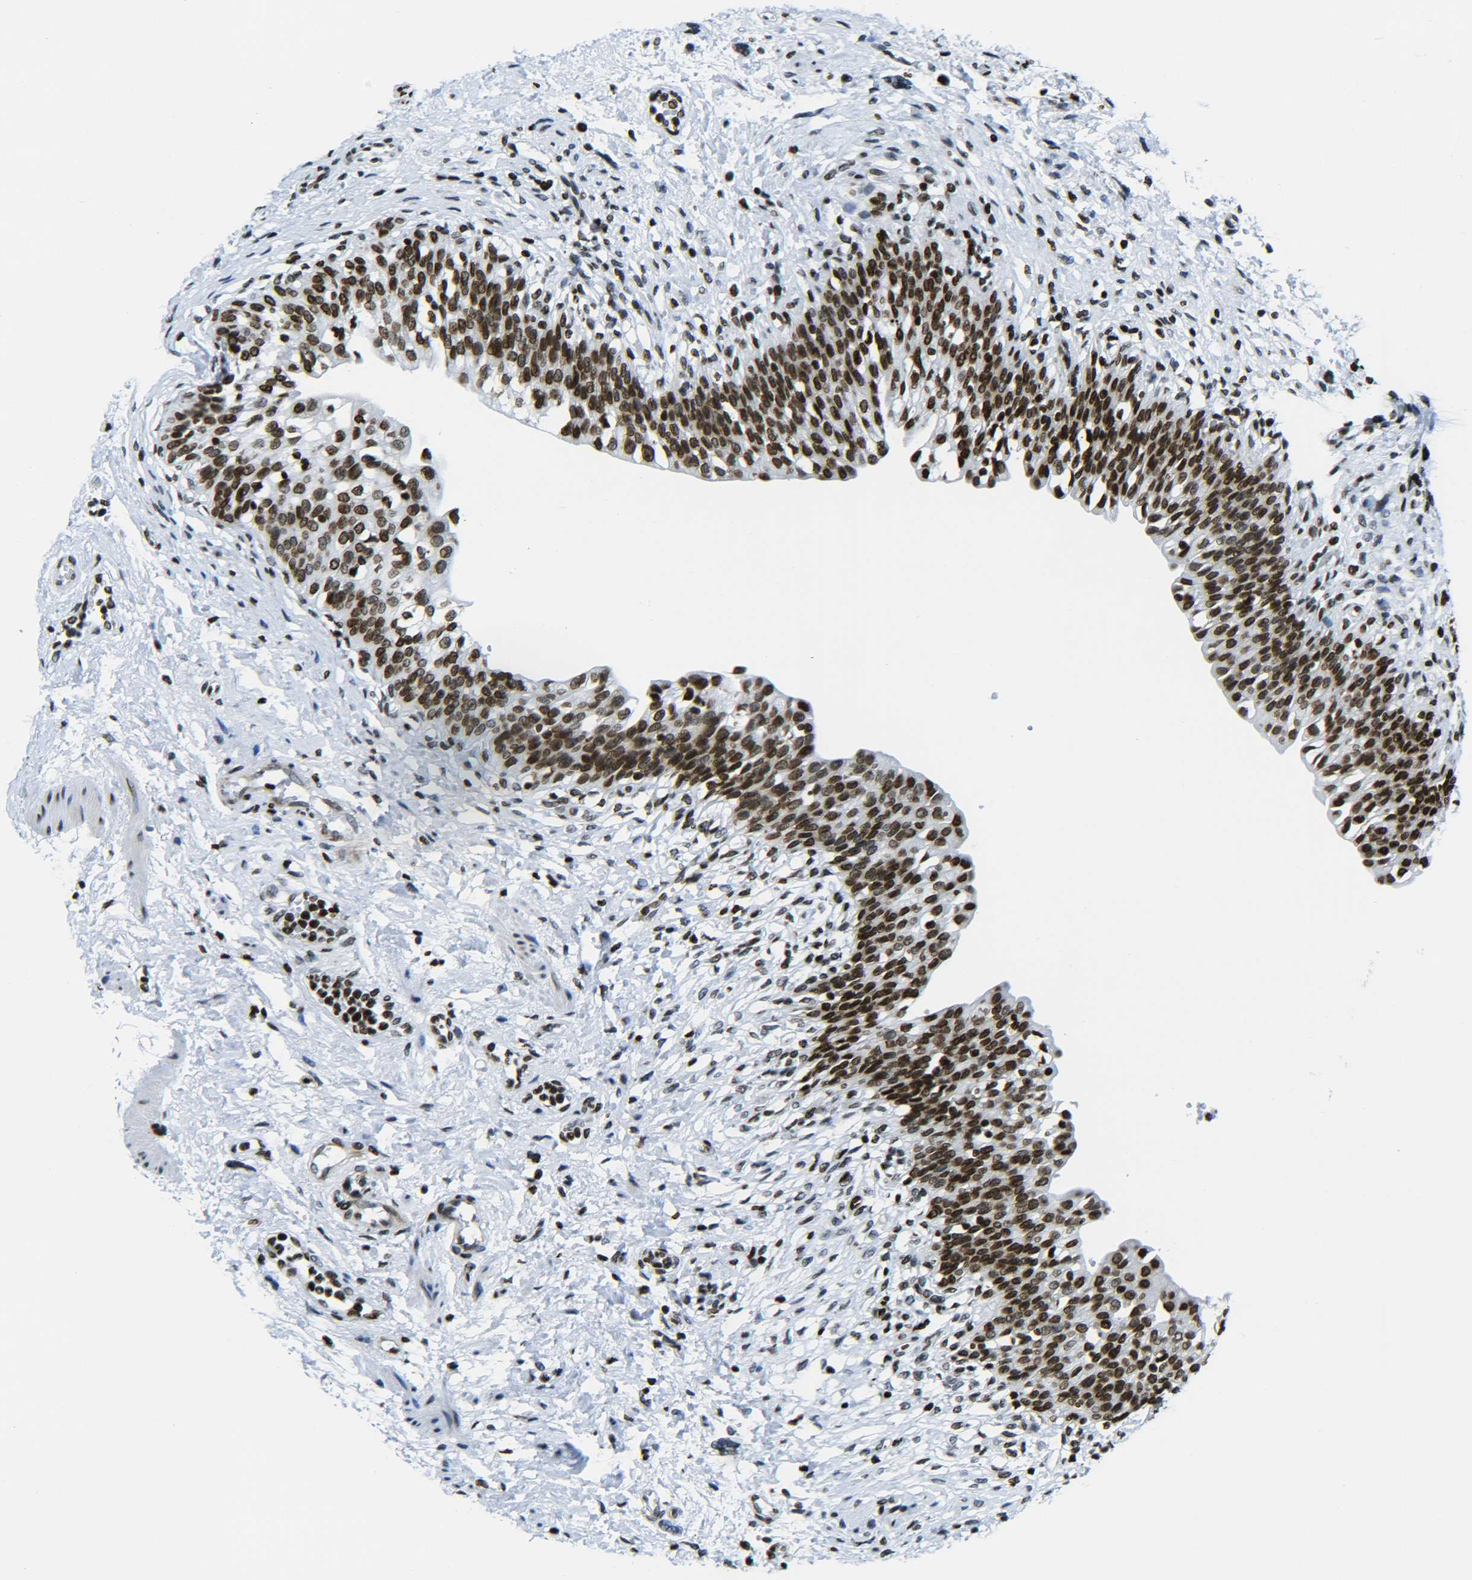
{"staining": {"intensity": "strong", "quantity": ">75%", "location": "nuclear"}, "tissue": "urinary bladder", "cell_type": "Urothelial cells", "image_type": "normal", "snomed": [{"axis": "morphology", "description": "Normal tissue, NOS"}, {"axis": "topography", "description": "Urinary bladder"}], "caption": "Urinary bladder stained for a protein (brown) exhibits strong nuclear positive expression in approximately >75% of urothelial cells.", "gene": "H2AX", "patient": {"sex": "male", "age": 55}}